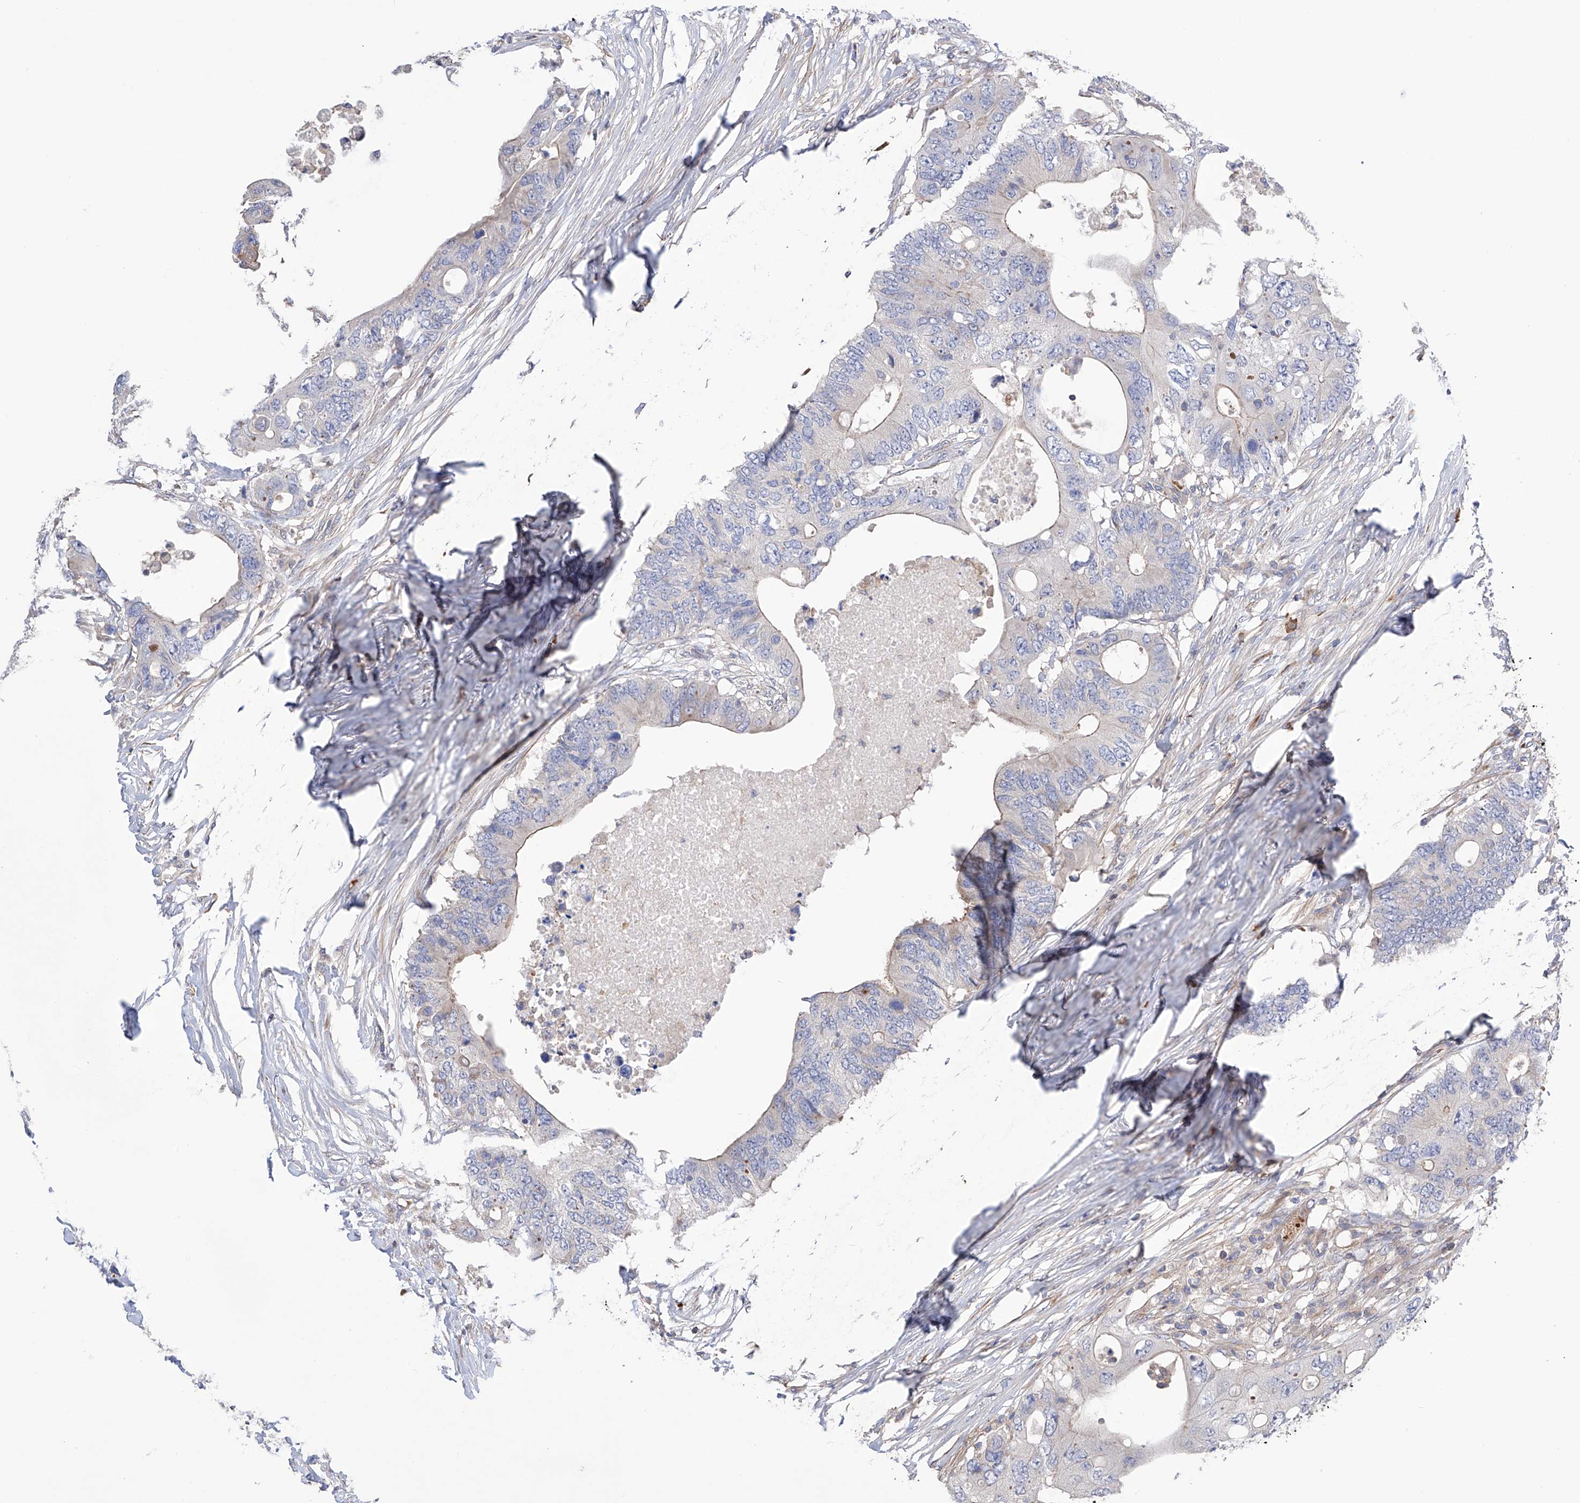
{"staining": {"intensity": "weak", "quantity": "<25%", "location": "cytoplasmic/membranous"}, "tissue": "colorectal cancer", "cell_type": "Tumor cells", "image_type": "cancer", "snomed": [{"axis": "morphology", "description": "Adenocarcinoma, NOS"}, {"axis": "topography", "description": "Colon"}], "caption": "Tumor cells are negative for brown protein staining in adenocarcinoma (colorectal). (Brightfield microscopy of DAB IHC at high magnification).", "gene": "NFATC4", "patient": {"sex": "male", "age": 71}}